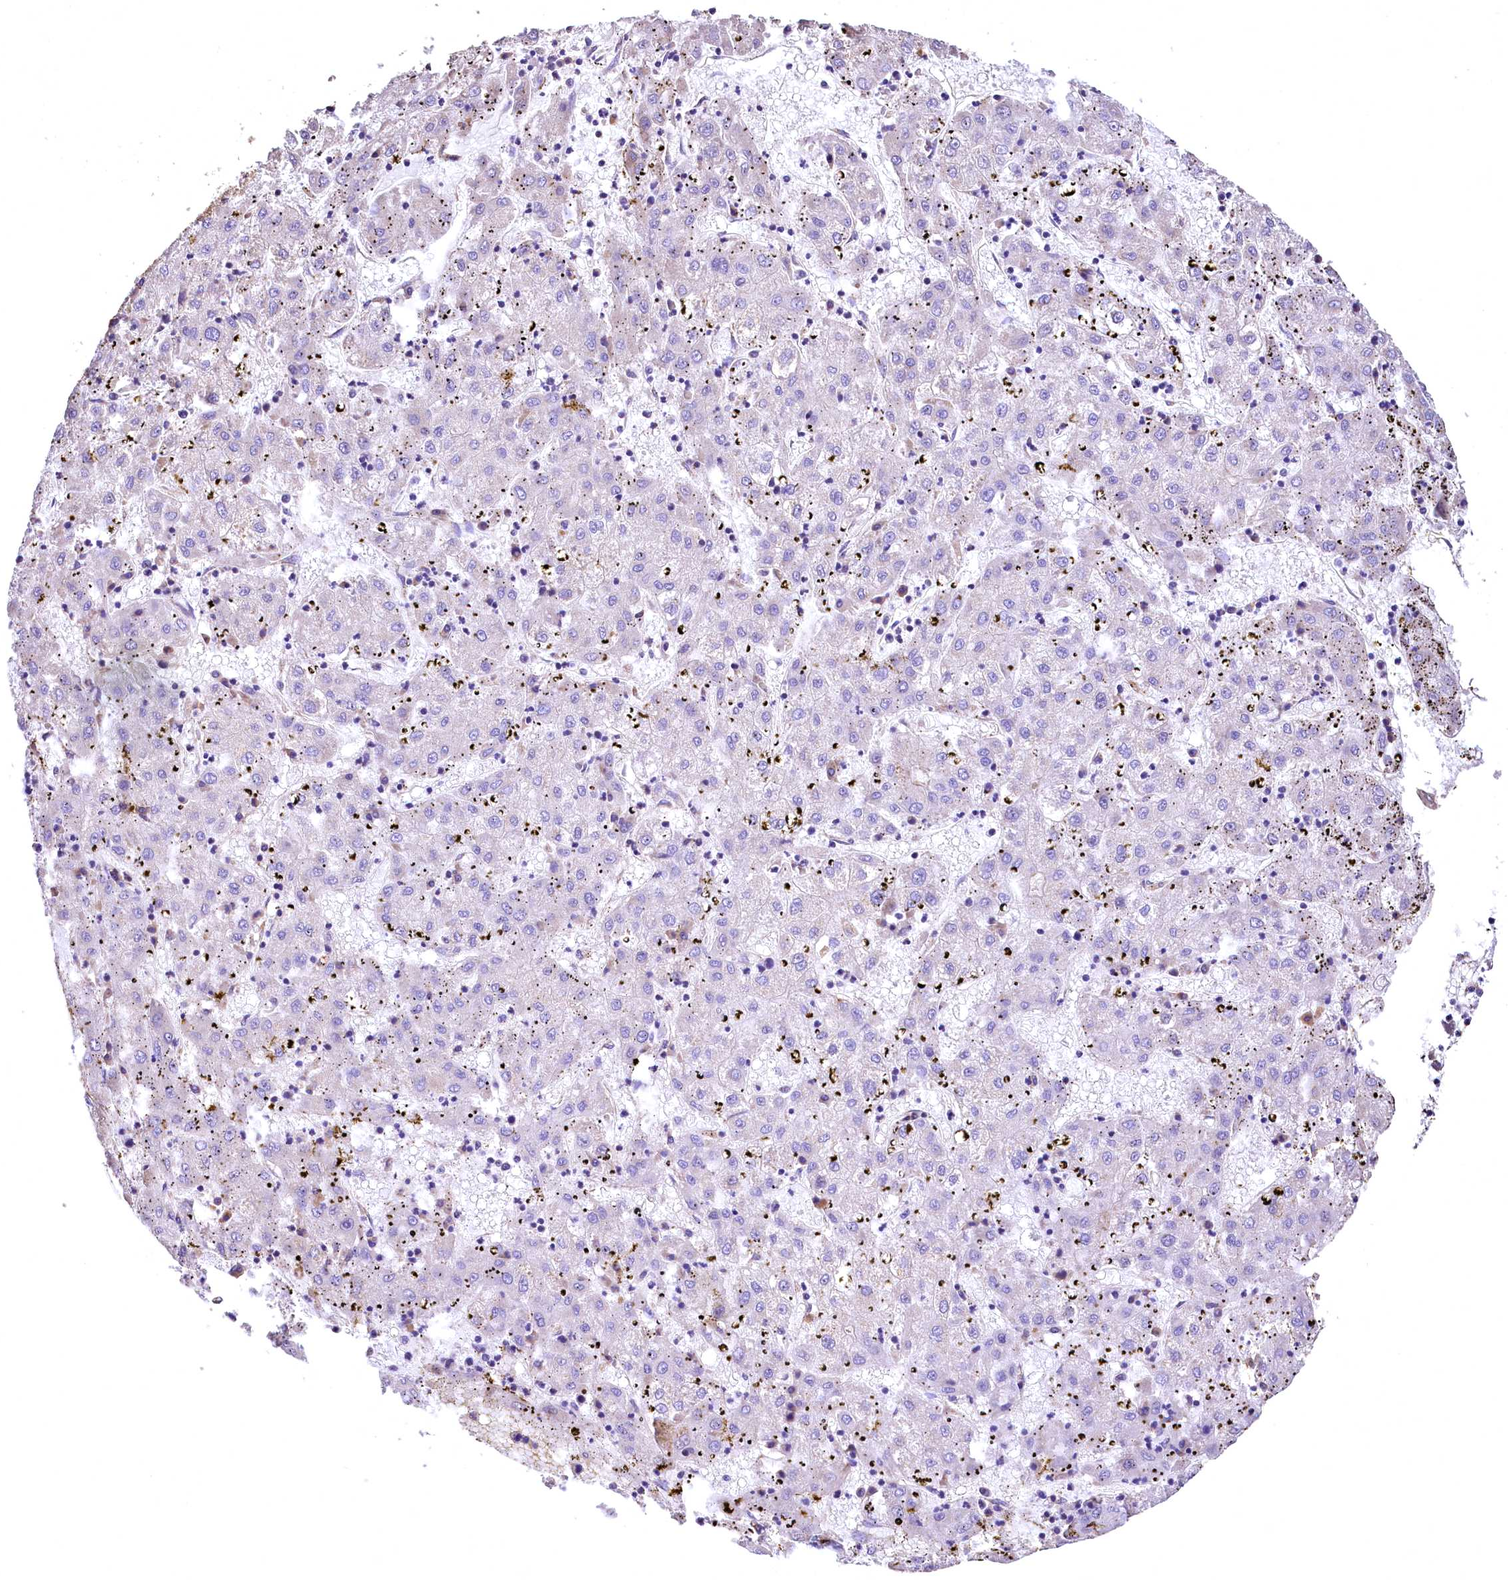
{"staining": {"intensity": "negative", "quantity": "none", "location": "none"}, "tissue": "liver cancer", "cell_type": "Tumor cells", "image_type": "cancer", "snomed": [{"axis": "morphology", "description": "Carcinoma, Hepatocellular, NOS"}, {"axis": "topography", "description": "Liver"}], "caption": "Tumor cells are negative for brown protein staining in liver cancer (hepatocellular carcinoma).", "gene": "RASSF1", "patient": {"sex": "male", "age": 72}}